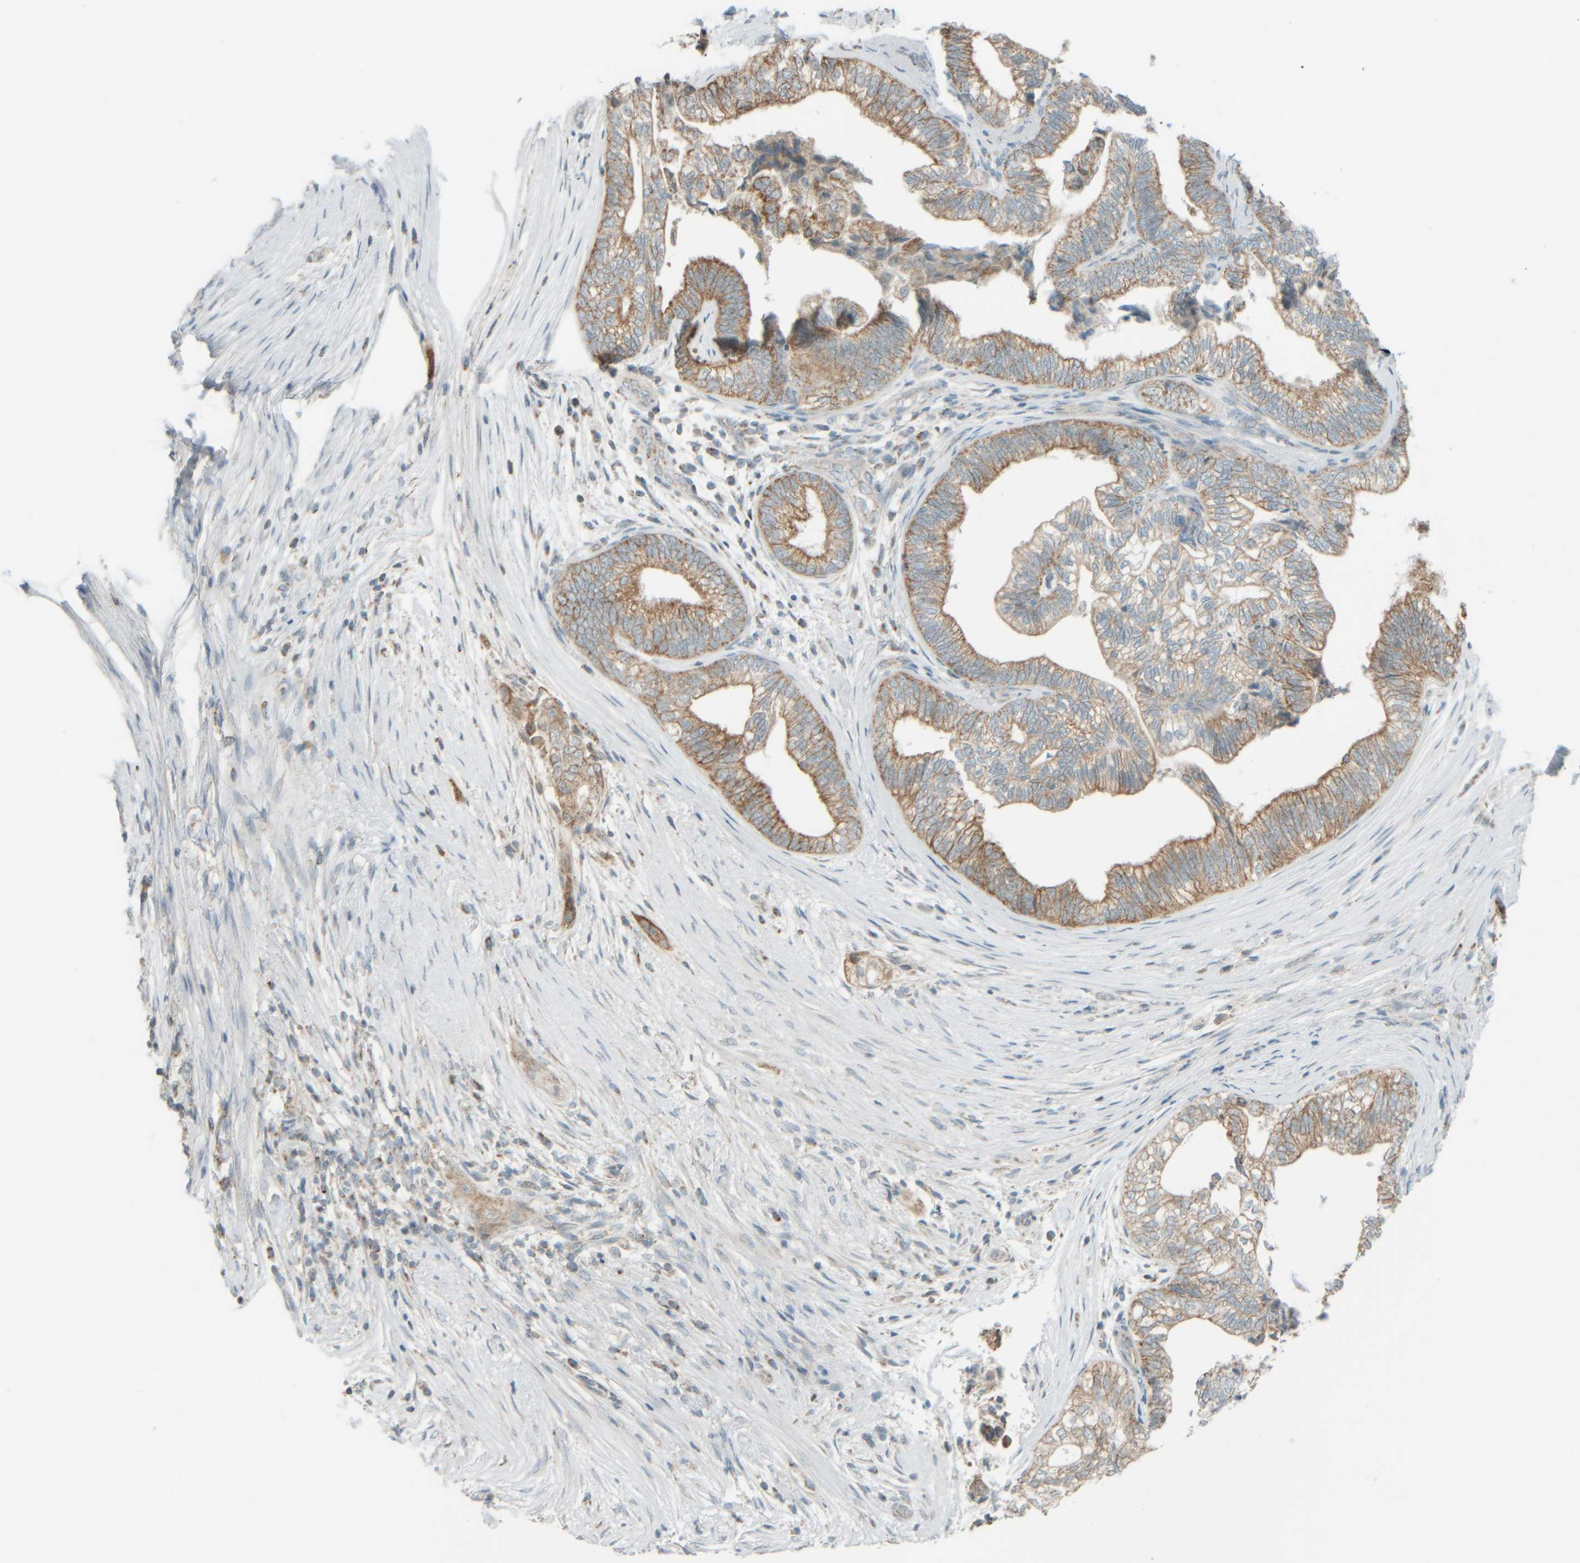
{"staining": {"intensity": "moderate", "quantity": ">75%", "location": "cytoplasmic/membranous"}, "tissue": "pancreatic cancer", "cell_type": "Tumor cells", "image_type": "cancer", "snomed": [{"axis": "morphology", "description": "Adenocarcinoma, NOS"}, {"axis": "topography", "description": "Pancreas"}], "caption": "Protein expression by immunohistochemistry displays moderate cytoplasmic/membranous positivity in about >75% of tumor cells in pancreatic cancer.", "gene": "PTGES3L-AARSD1", "patient": {"sex": "male", "age": 72}}